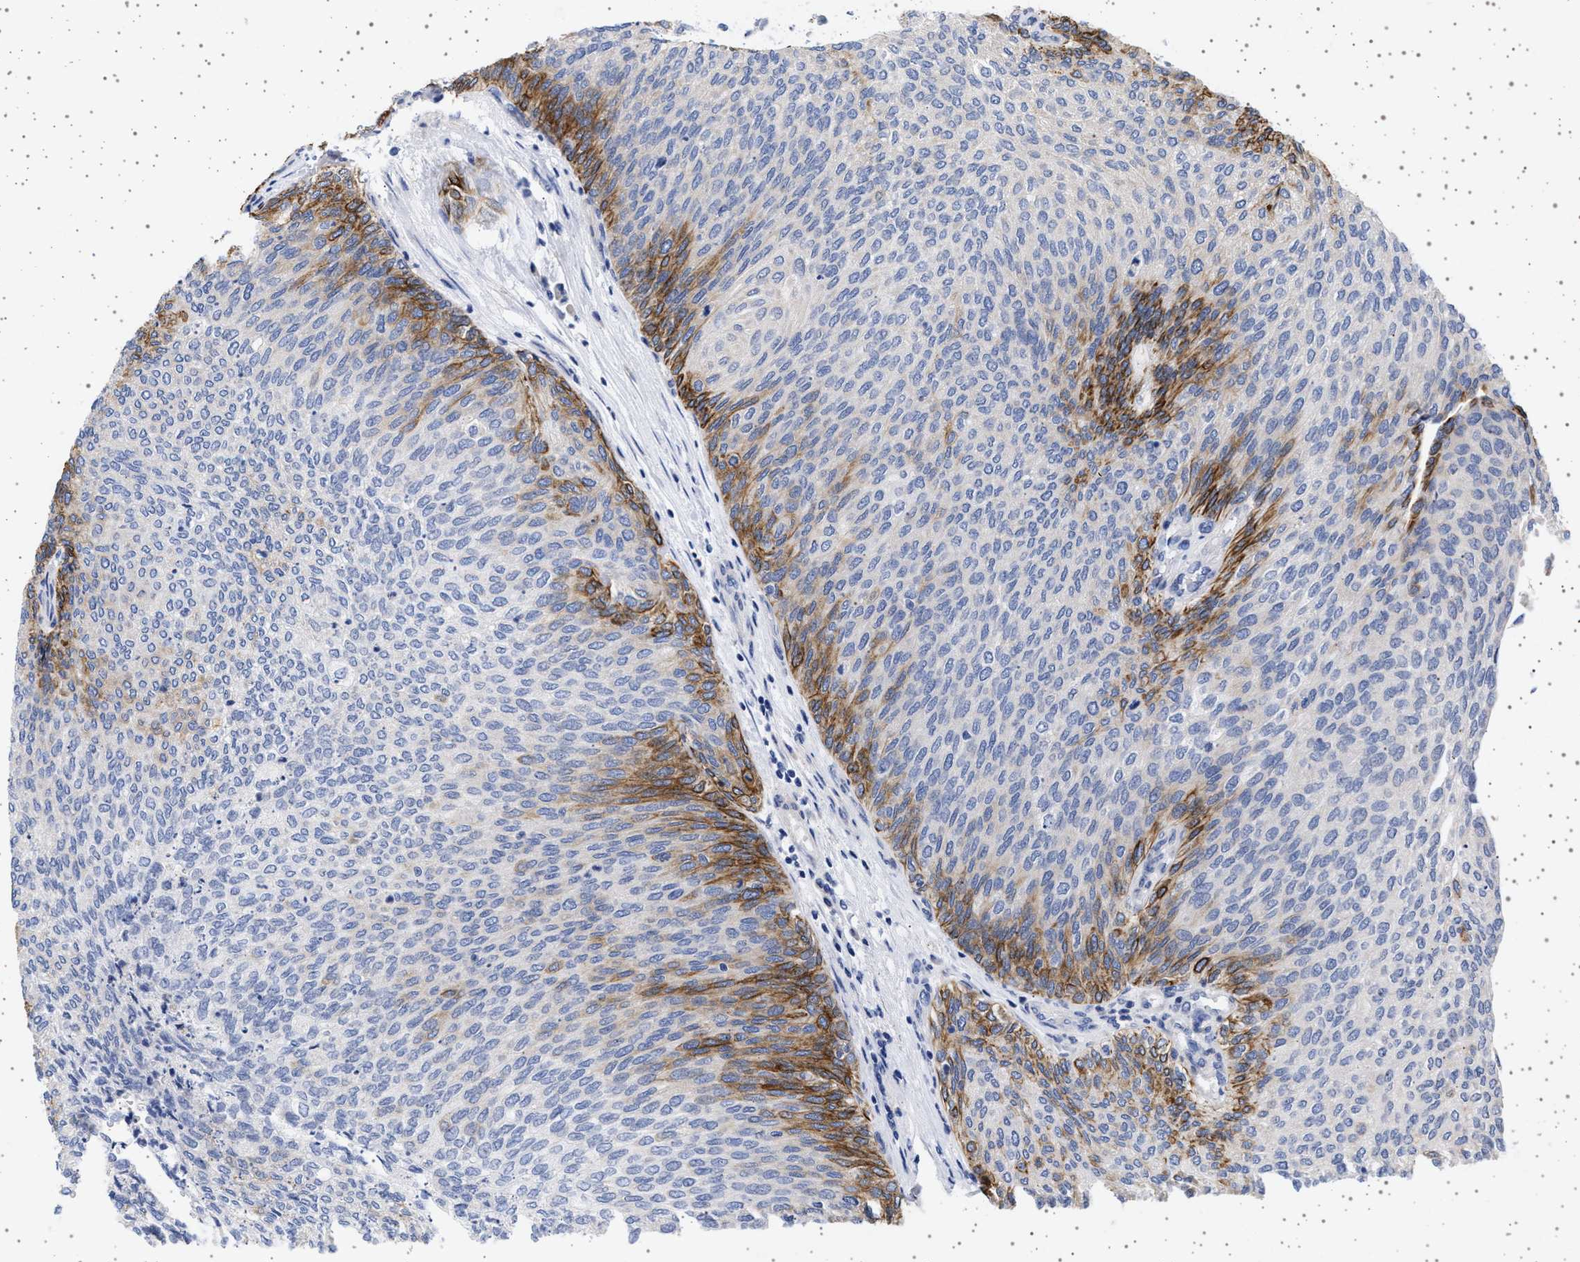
{"staining": {"intensity": "moderate", "quantity": "<25%", "location": "cytoplasmic/membranous"}, "tissue": "urothelial cancer", "cell_type": "Tumor cells", "image_type": "cancer", "snomed": [{"axis": "morphology", "description": "Urothelial carcinoma, Low grade"}, {"axis": "topography", "description": "Urinary bladder"}], "caption": "Brown immunohistochemical staining in urothelial cancer demonstrates moderate cytoplasmic/membranous positivity in about <25% of tumor cells.", "gene": "TRMT10B", "patient": {"sex": "female", "age": 79}}